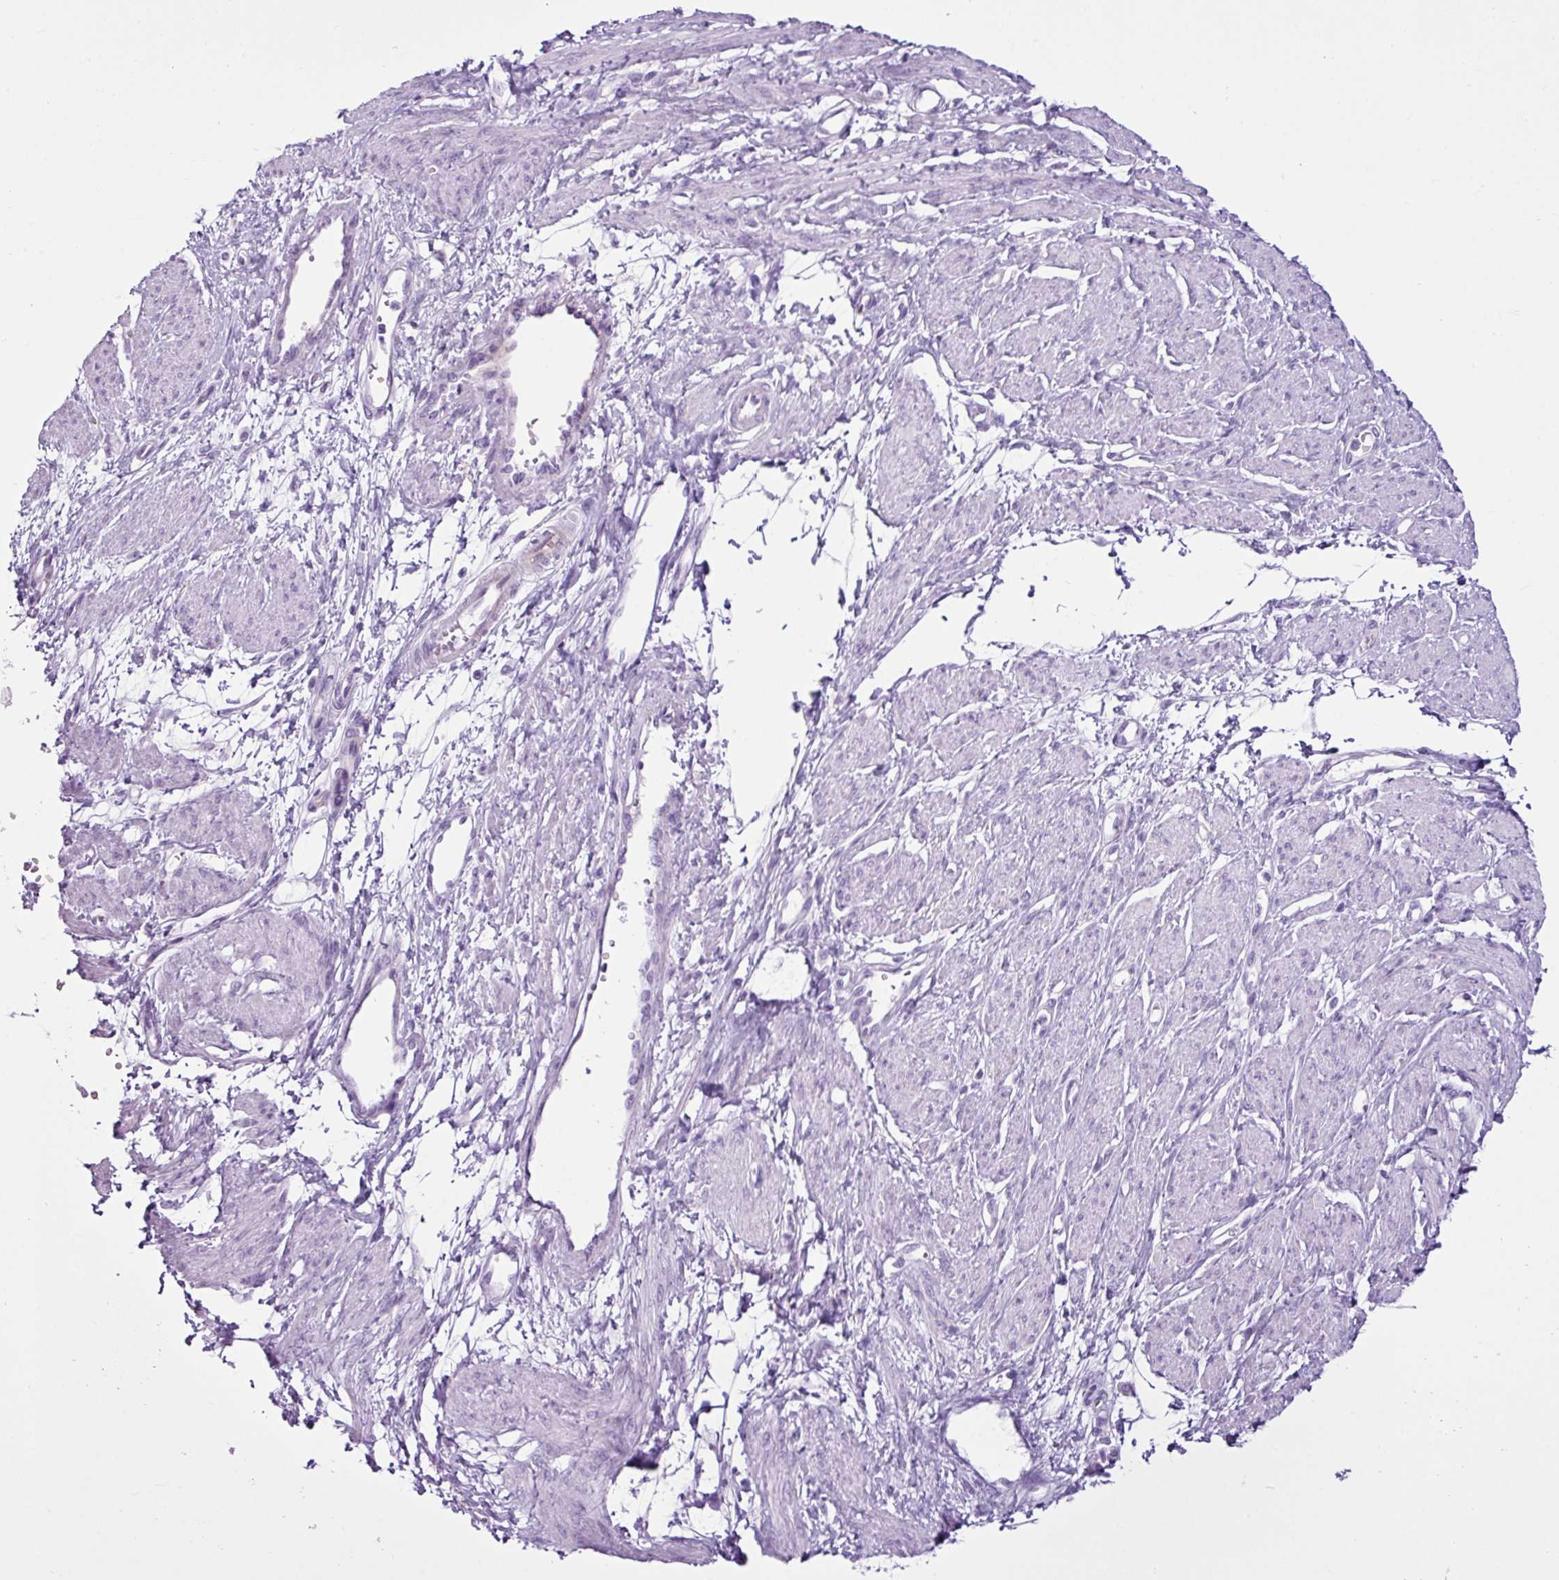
{"staining": {"intensity": "negative", "quantity": "none", "location": "none"}, "tissue": "smooth muscle", "cell_type": "Smooth muscle cells", "image_type": "normal", "snomed": [{"axis": "morphology", "description": "Normal tissue, NOS"}, {"axis": "topography", "description": "Smooth muscle"}, {"axis": "topography", "description": "Uterus"}], "caption": "High power microscopy micrograph of an immunohistochemistry image of normal smooth muscle, revealing no significant staining in smooth muscle cells. The staining was performed using DAB to visualize the protein expression in brown, while the nuclei were stained in blue with hematoxylin (Magnification: 20x).", "gene": "LILRB4", "patient": {"sex": "female", "age": 39}}